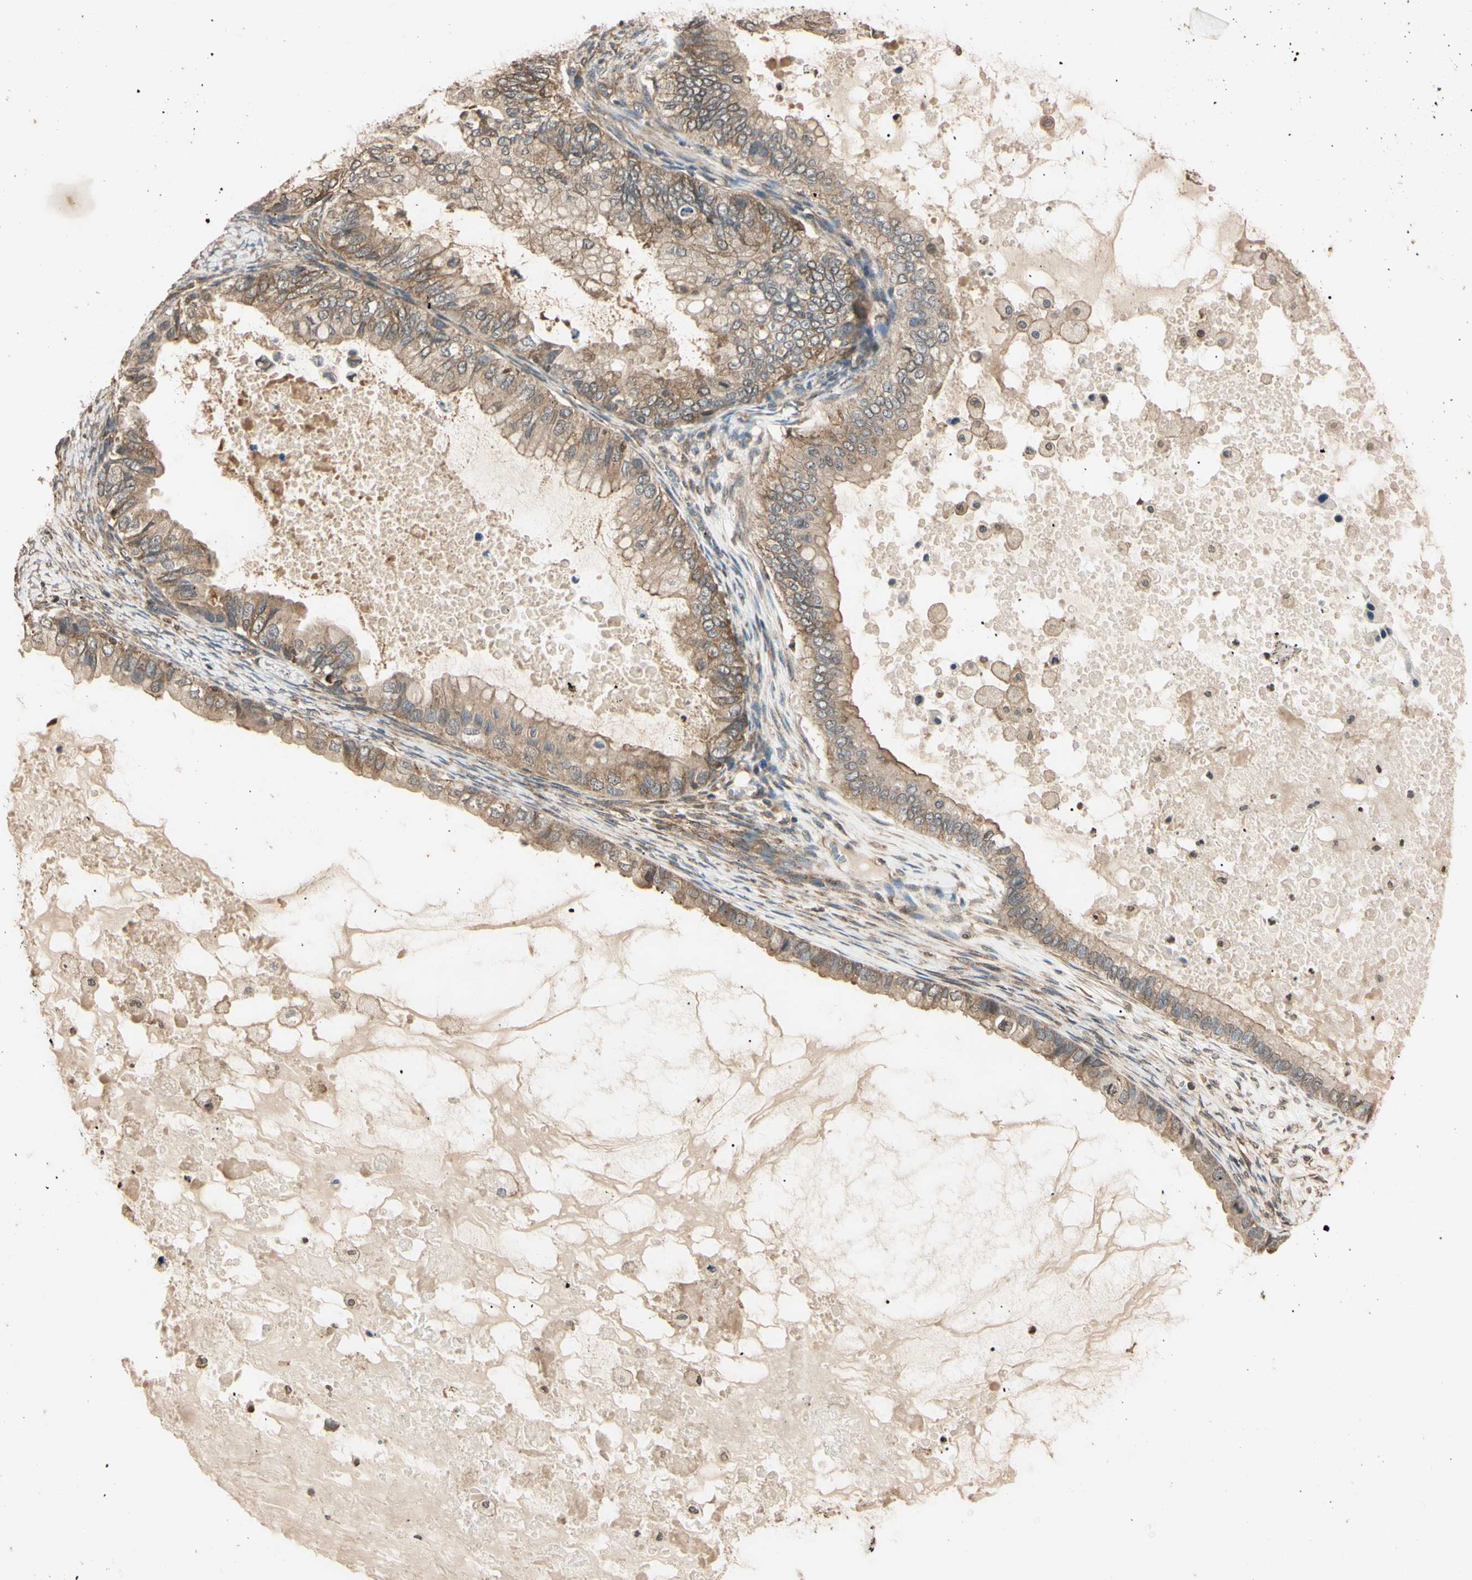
{"staining": {"intensity": "moderate", "quantity": "25%-75%", "location": "cytoplasmic/membranous"}, "tissue": "ovarian cancer", "cell_type": "Tumor cells", "image_type": "cancer", "snomed": [{"axis": "morphology", "description": "Cystadenocarcinoma, mucinous, NOS"}, {"axis": "topography", "description": "Ovary"}], "caption": "Immunohistochemistry histopathology image of human ovarian cancer stained for a protein (brown), which displays medium levels of moderate cytoplasmic/membranous staining in about 25%-75% of tumor cells.", "gene": "EPN1", "patient": {"sex": "female", "age": 80}}